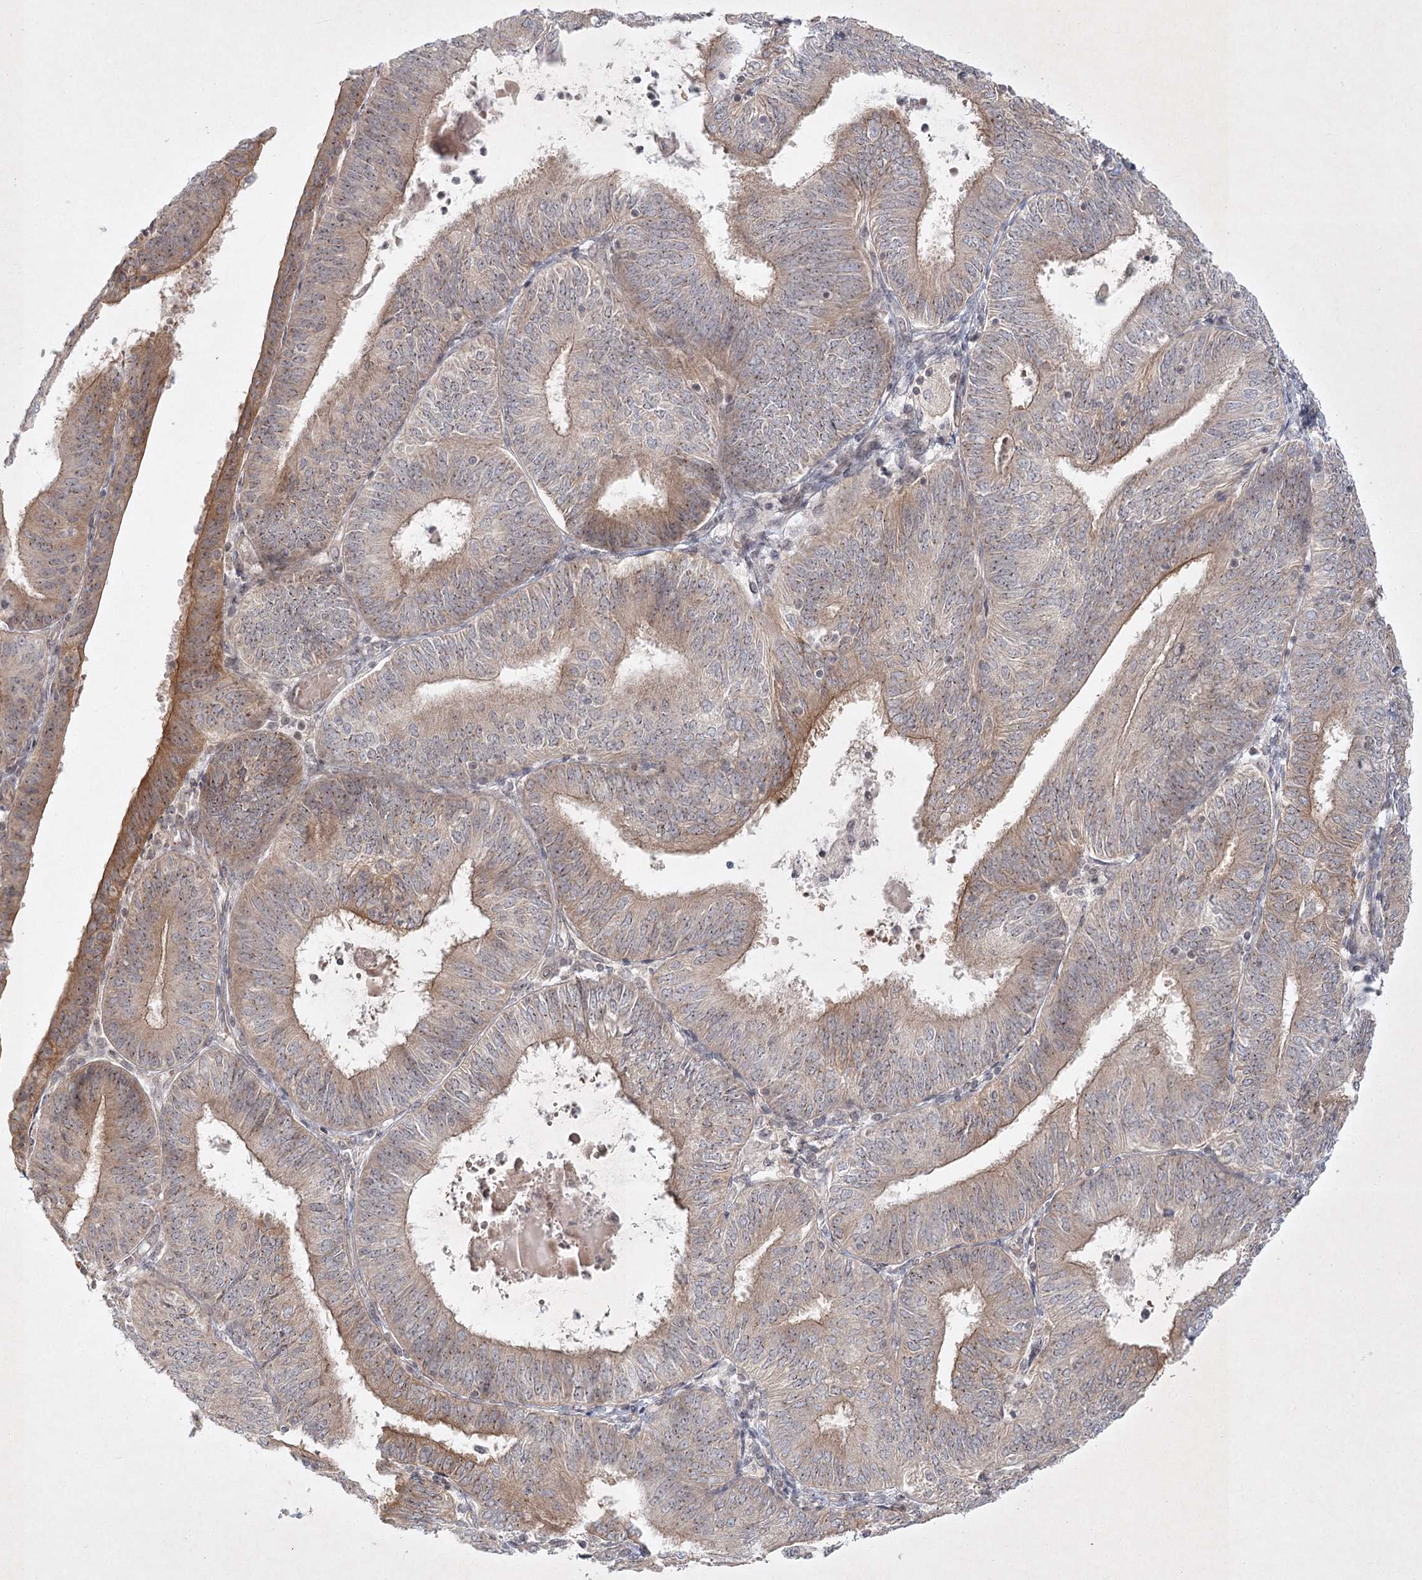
{"staining": {"intensity": "moderate", "quantity": "<25%", "location": "cytoplasmic/membranous"}, "tissue": "endometrial cancer", "cell_type": "Tumor cells", "image_type": "cancer", "snomed": [{"axis": "morphology", "description": "Adenocarcinoma, NOS"}, {"axis": "topography", "description": "Endometrium"}], "caption": "This is an image of immunohistochemistry (IHC) staining of endometrial cancer, which shows moderate expression in the cytoplasmic/membranous of tumor cells.", "gene": "SH2D3A", "patient": {"sex": "female", "age": 58}}